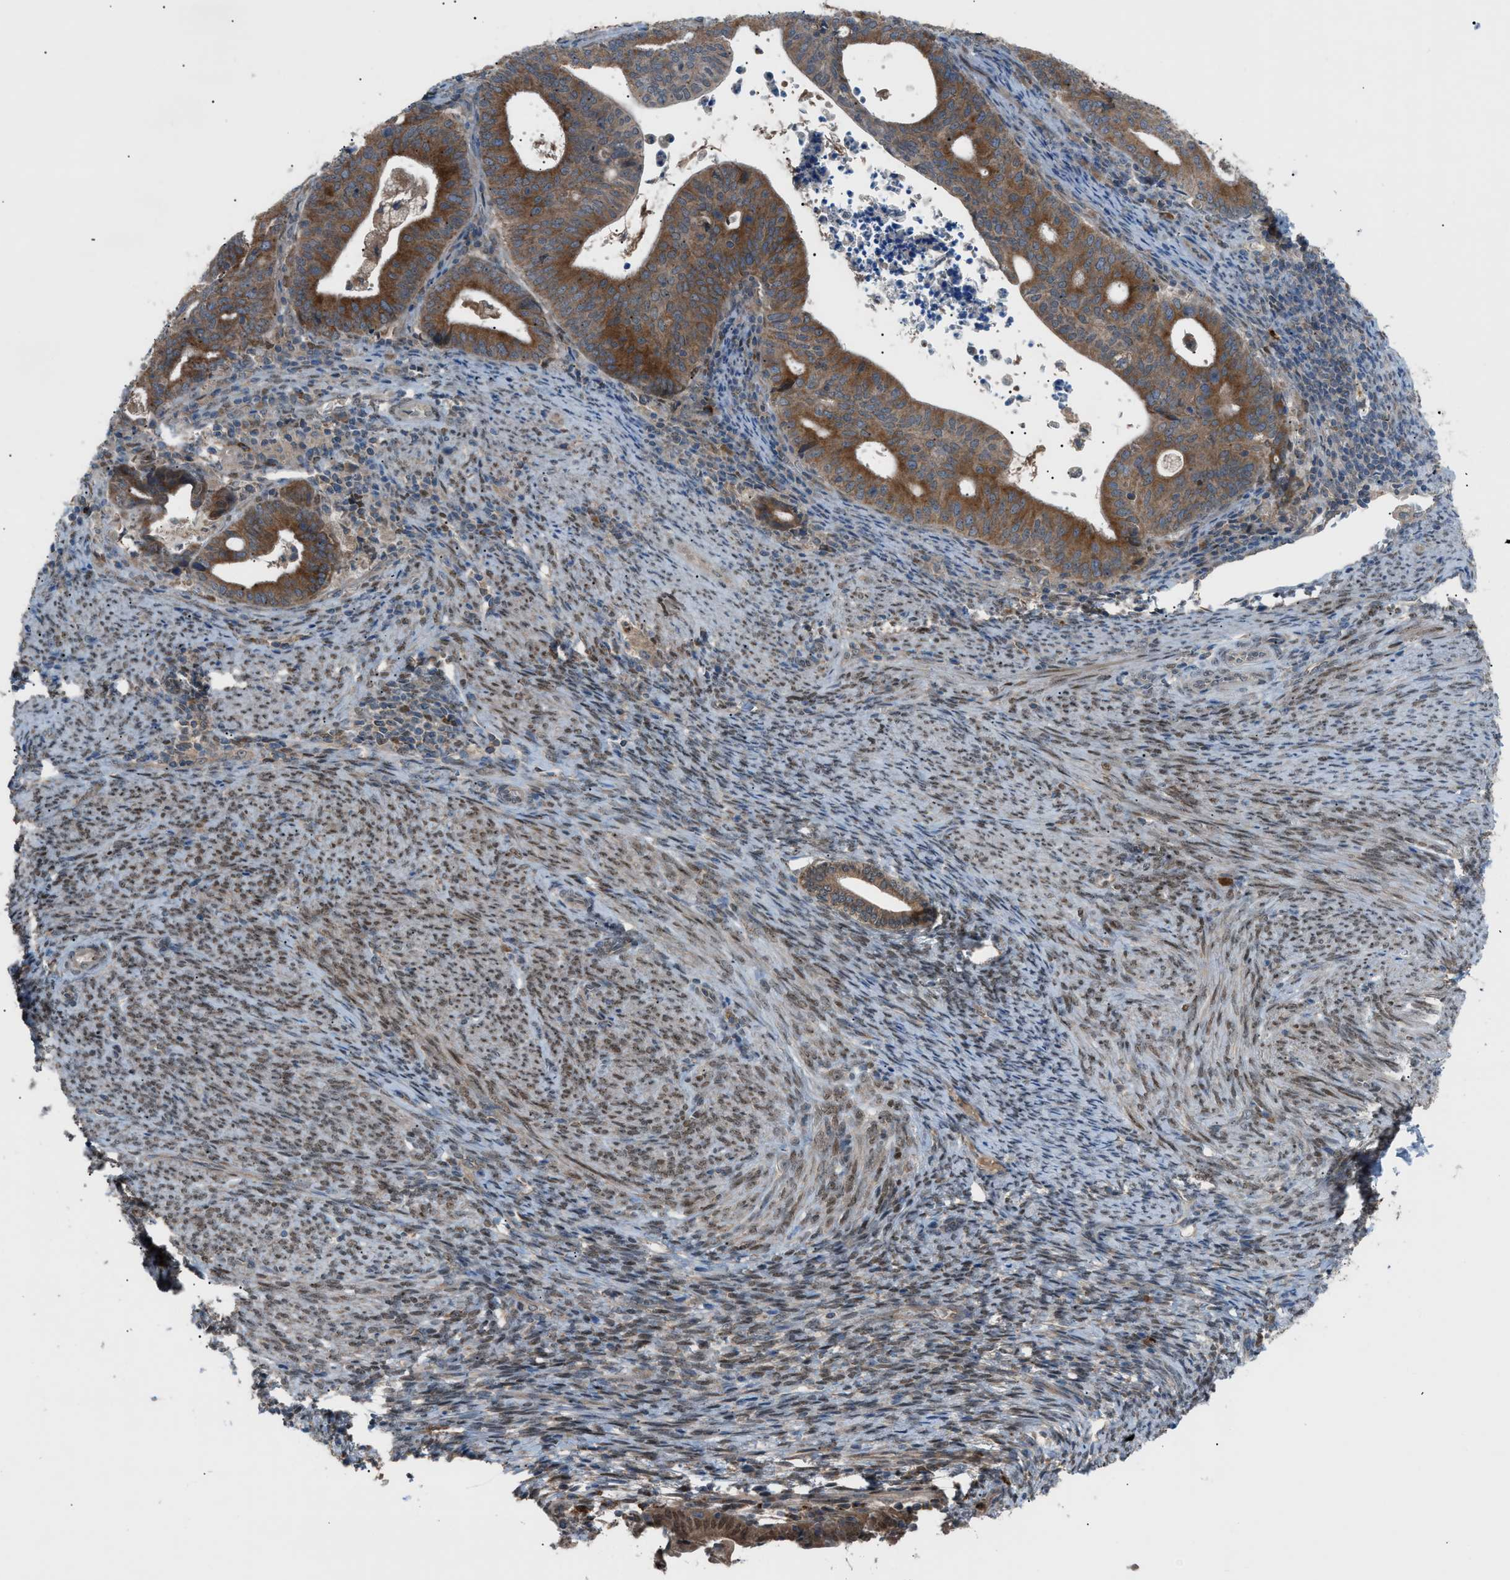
{"staining": {"intensity": "strong", "quantity": ">75%", "location": "cytoplasmic/membranous"}, "tissue": "endometrial cancer", "cell_type": "Tumor cells", "image_type": "cancer", "snomed": [{"axis": "morphology", "description": "Adenocarcinoma, NOS"}, {"axis": "topography", "description": "Uterus"}], "caption": "Adenocarcinoma (endometrial) stained with a brown dye exhibits strong cytoplasmic/membranous positive expression in about >75% of tumor cells.", "gene": "DYRK1A", "patient": {"sex": "female", "age": 83}}